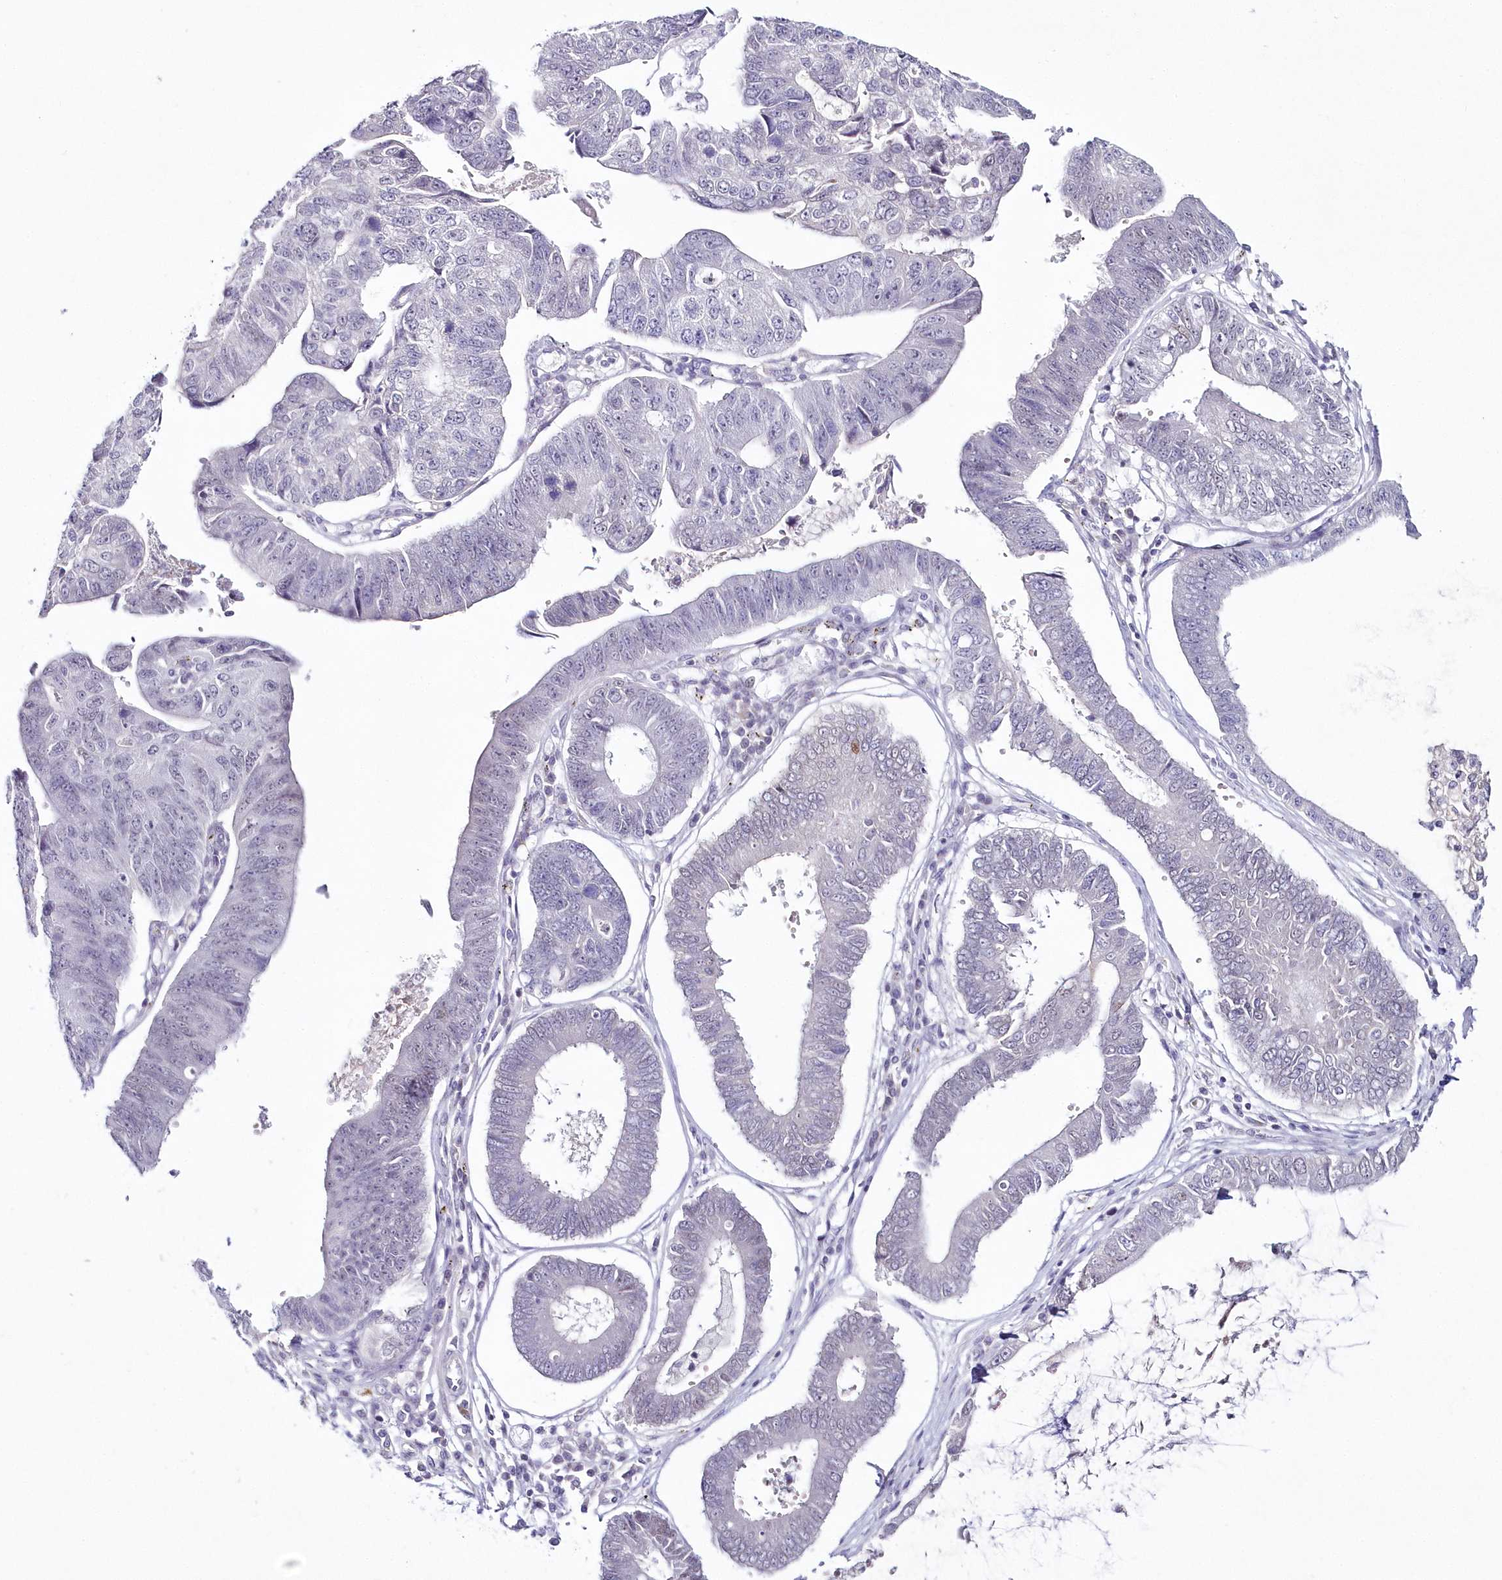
{"staining": {"intensity": "negative", "quantity": "none", "location": "none"}, "tissue": "stomach cancer", "cell_type": "Tumor cells", "image_type": "cancer", "snomed": [{"axis": "morphology", "description": "Adenocarcinoma, NOS"}, {"axis": "topography", "description": "Stomach"}], "caption": "Human adenocarcinoma (stomach) stained for a protein using IHC reveals no positivity in tumor cells.", "gene": "HYCC2", "patient": {"sex": "male", "age": 59}}